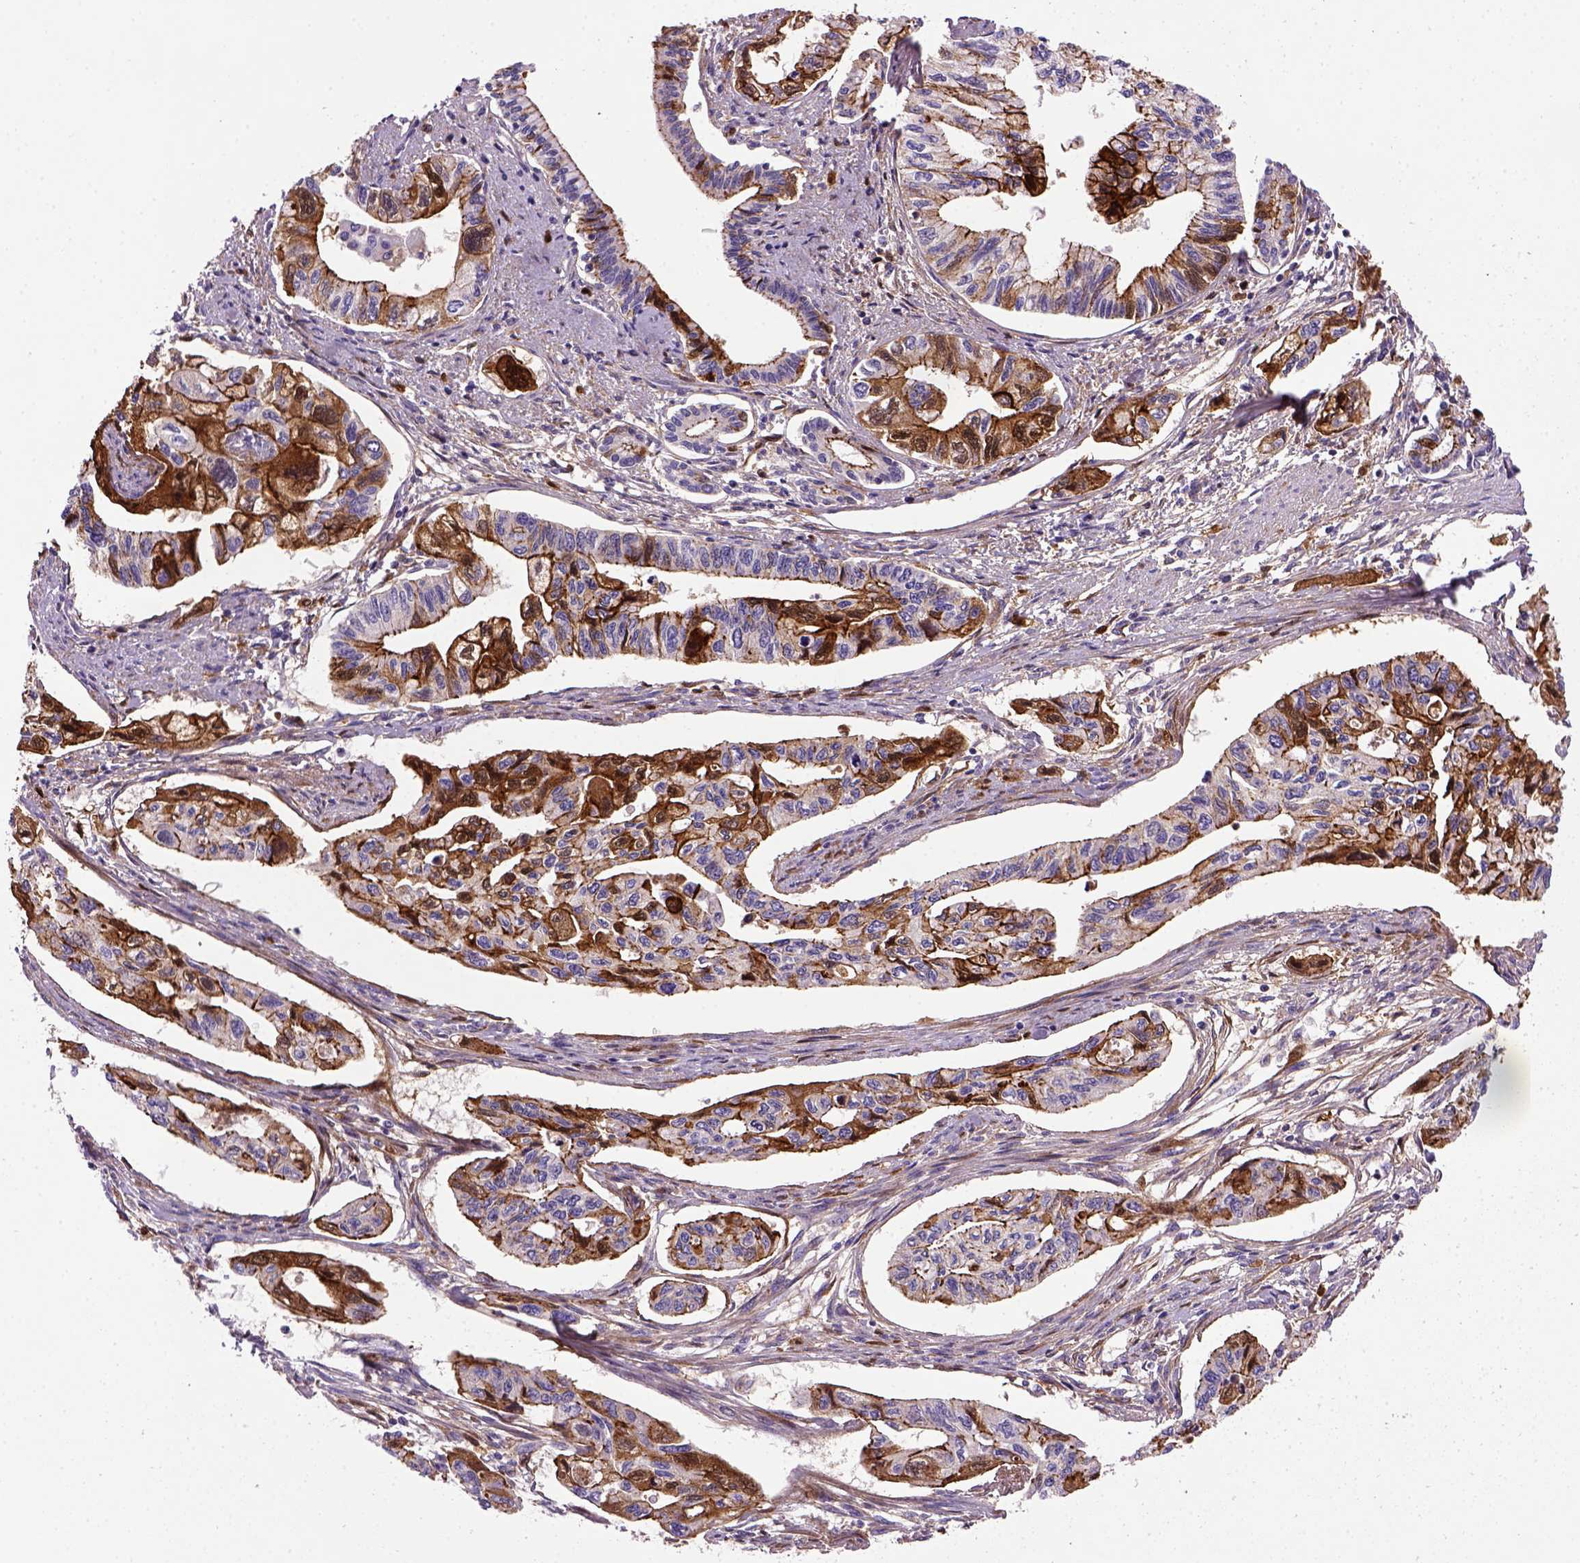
{"staining": {"intensity": "strong", "quantity": "25%-75%", "location": "cytoplasmic/membranous"}, "tissue": "pancreatic cancer", "cell_type": "Tumor cells", "image_type": "cancer", "snomed": [{"axis": "morphology", "description": "Adenocarcinoma, NOS"}, {"axis": "topography", "description": "Pancreas"}], "caption": "Pancreatic cancer tissue reveals strong cytoplasmic/membranous positivity in about 25%-75% of tumor cells", "gene": "CDH1", "patient": {"sex": "female", "age": 76}}